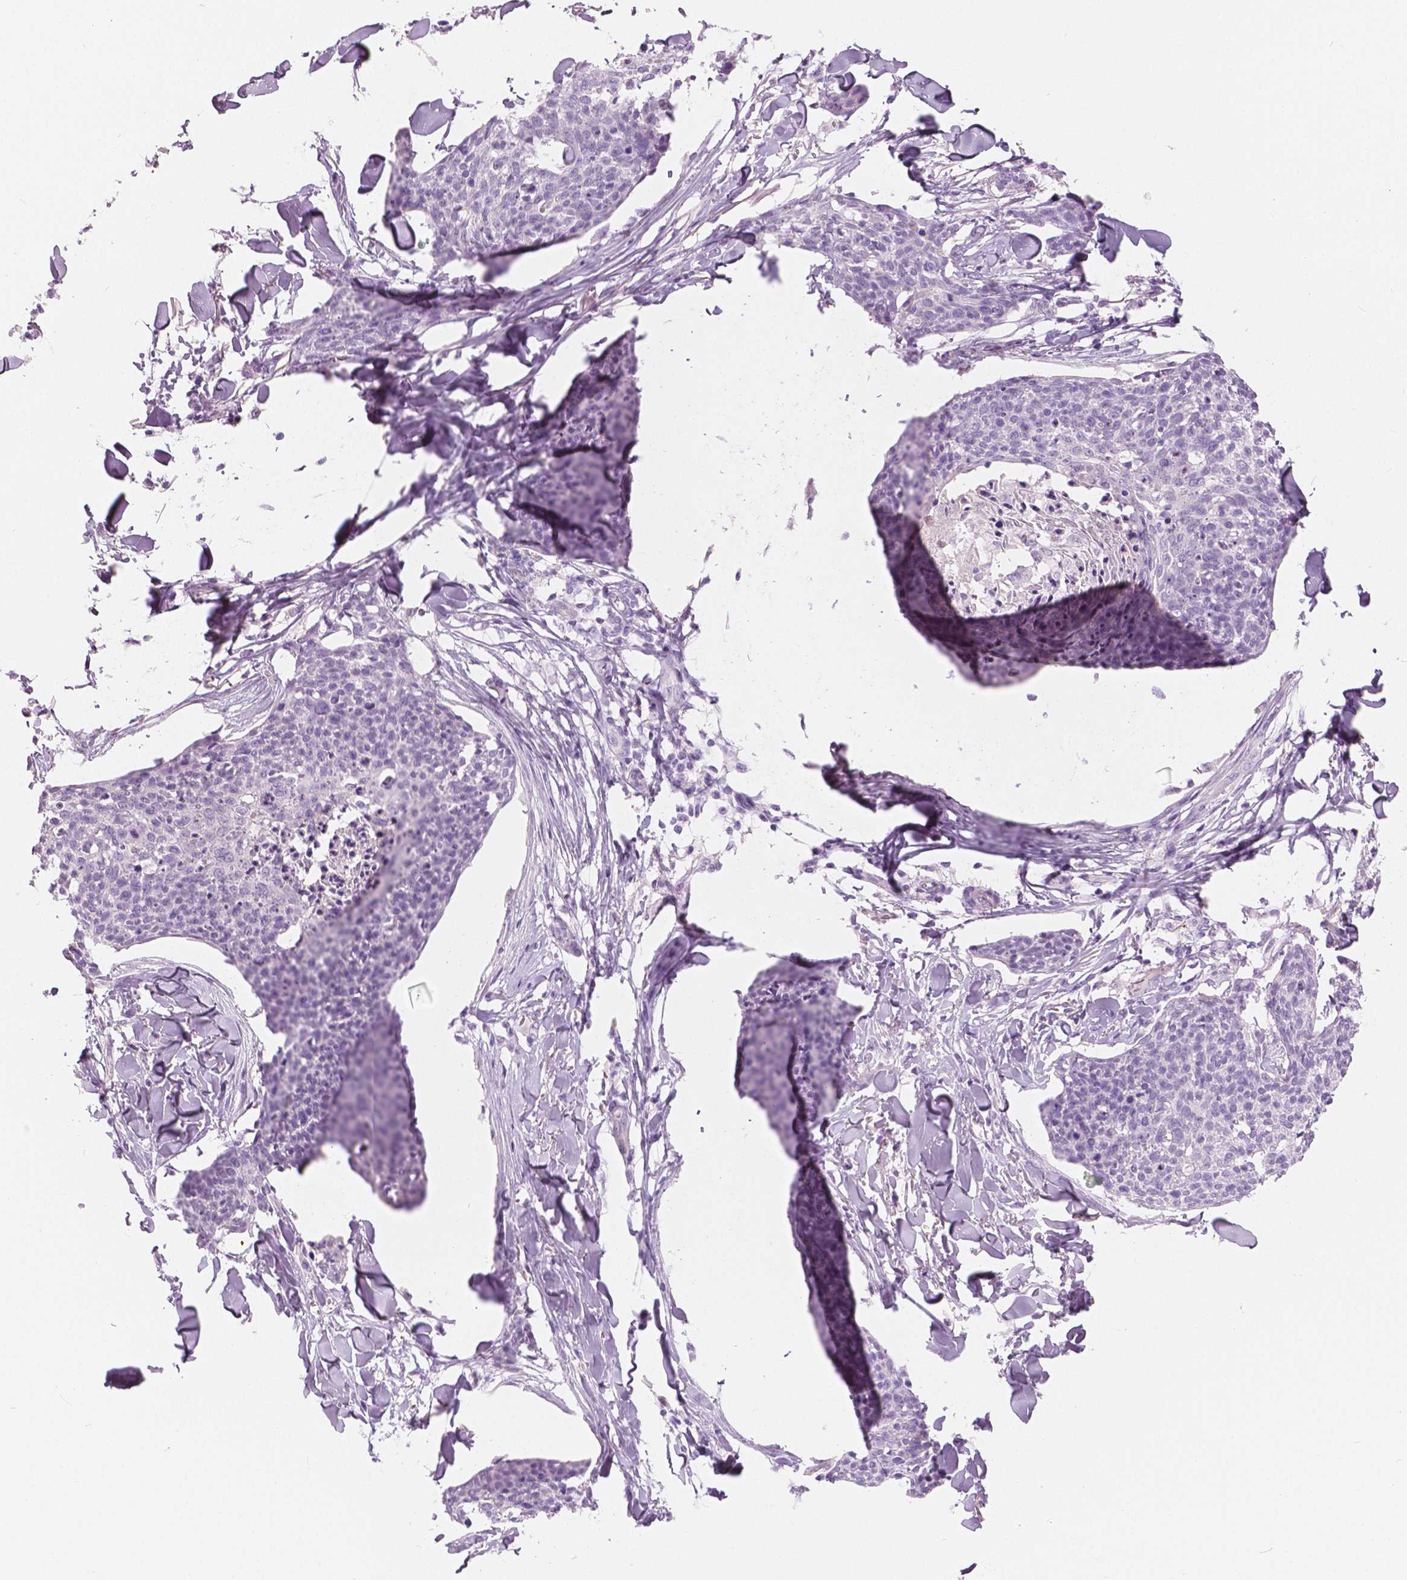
{"staining": {"intensity": "negative", "quantity": "none", "location": "none"}, "tissue": "skin cancer", "cell_type": "Tumor cells", "image_type": "cancer", "snomed": [{"axis": "morphology", "description": "Squamous cell carcinoma, NOS"}, {"axis": "topography", "description": "Skin"}, {"axis": "topography", "description": "Vulva"}], "caption": "There is no significant staining in tumor cells of squamous cell carcinoma (skin).", "gene": "A4GNT", "patient": {"sex": "female", "age": 75}}